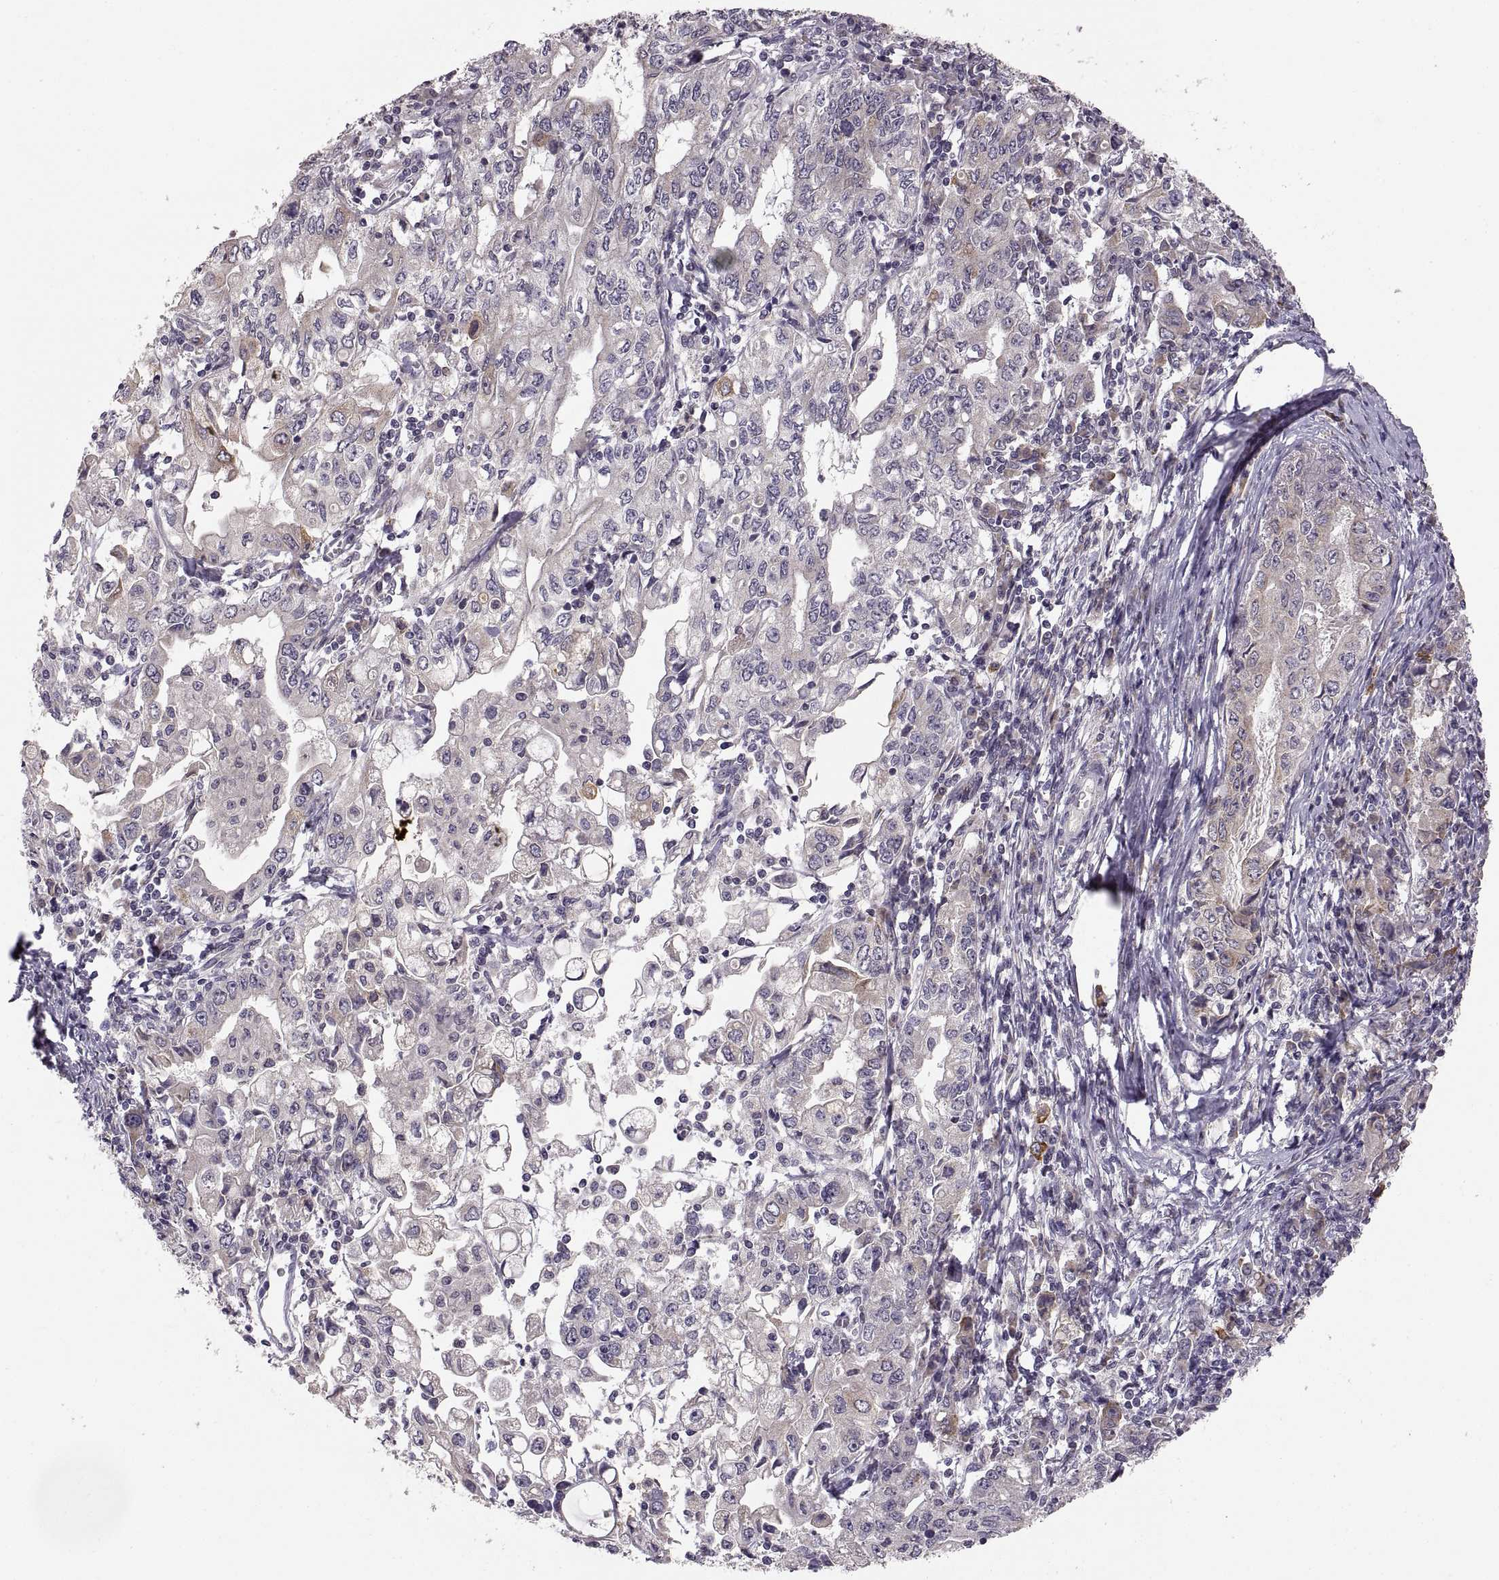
{"staining": {"intensity": "weak", "quantity": "<25%", "location": "cytoplasmic/membranous"}, "tissue": "stomach cancer", "cell_type": "Tumor cells", "image_type": "cancer", "snomed": [{"axis": "morphology", "description": "Adenocarcinoma, NOS"}, {"axis": "topography", "description": "Stomach, lower"}], "caption": "Tumor cells show no significant protein expression in adenocarcinoma (stomach).", "gene": "HMGCR", "patient": {"sex": "female", "age": 72}}